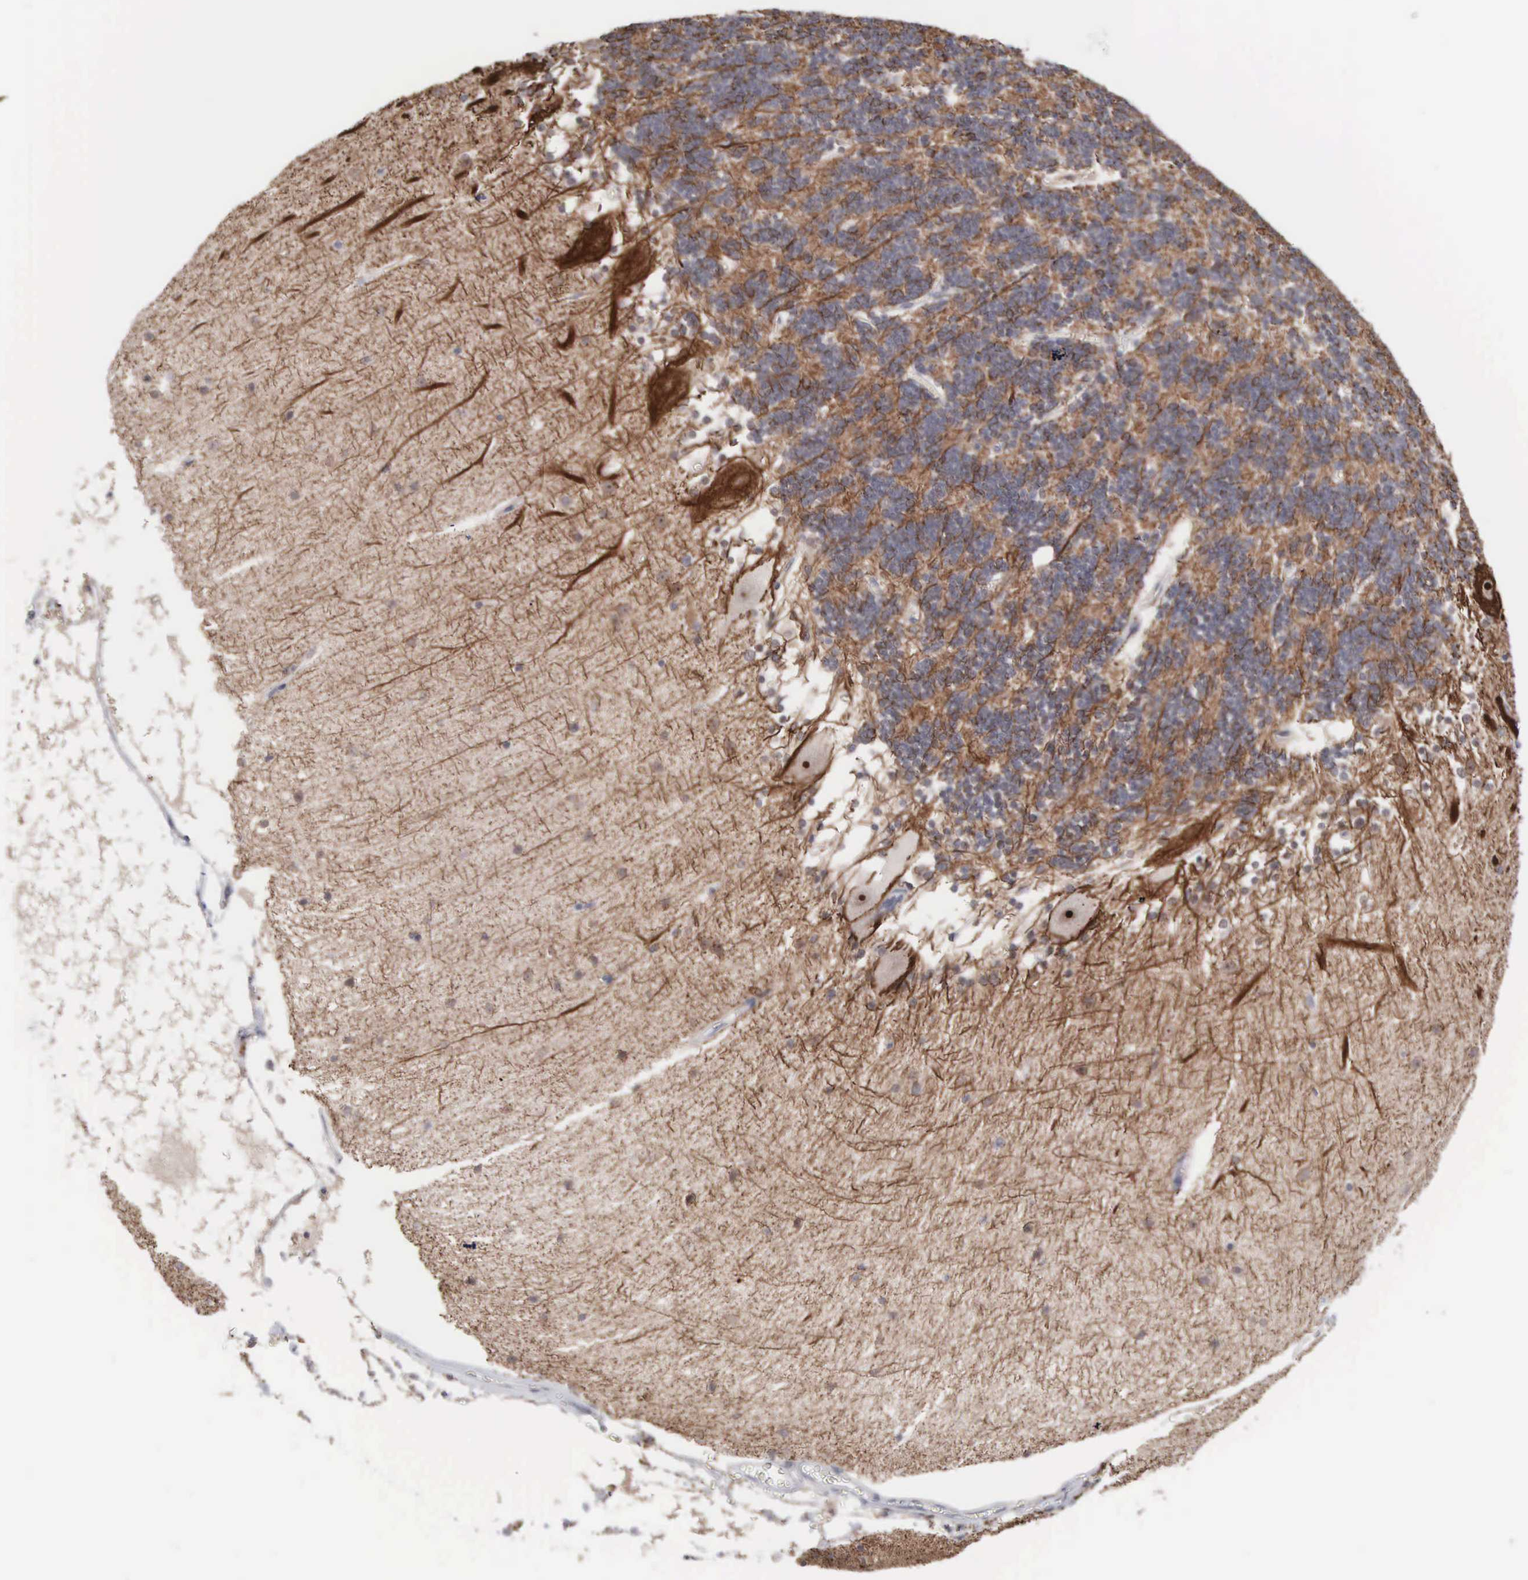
{"staining": {"intensity": "moderate", "quantity": "<25%", "location": "cytoplasmic/membranous"}, "tissue": "cerebellum", "cell_type": "Cells in granular layer", "image_type": "normal", "snomed": [{"axis": "morphology", "description": "Normal tissue, NOS"}, {"axis": "topography", "description": "Cerebellum"}], "caption": "Immunohistochemical staining of normal human cerebellum reveals <25% levels of moderate cytoplasmic/membranous protein positivity in approximately <25% of cells in granular layer.", "gene": "ACOT4", "patient": {"sex": "female", "age": 54}}